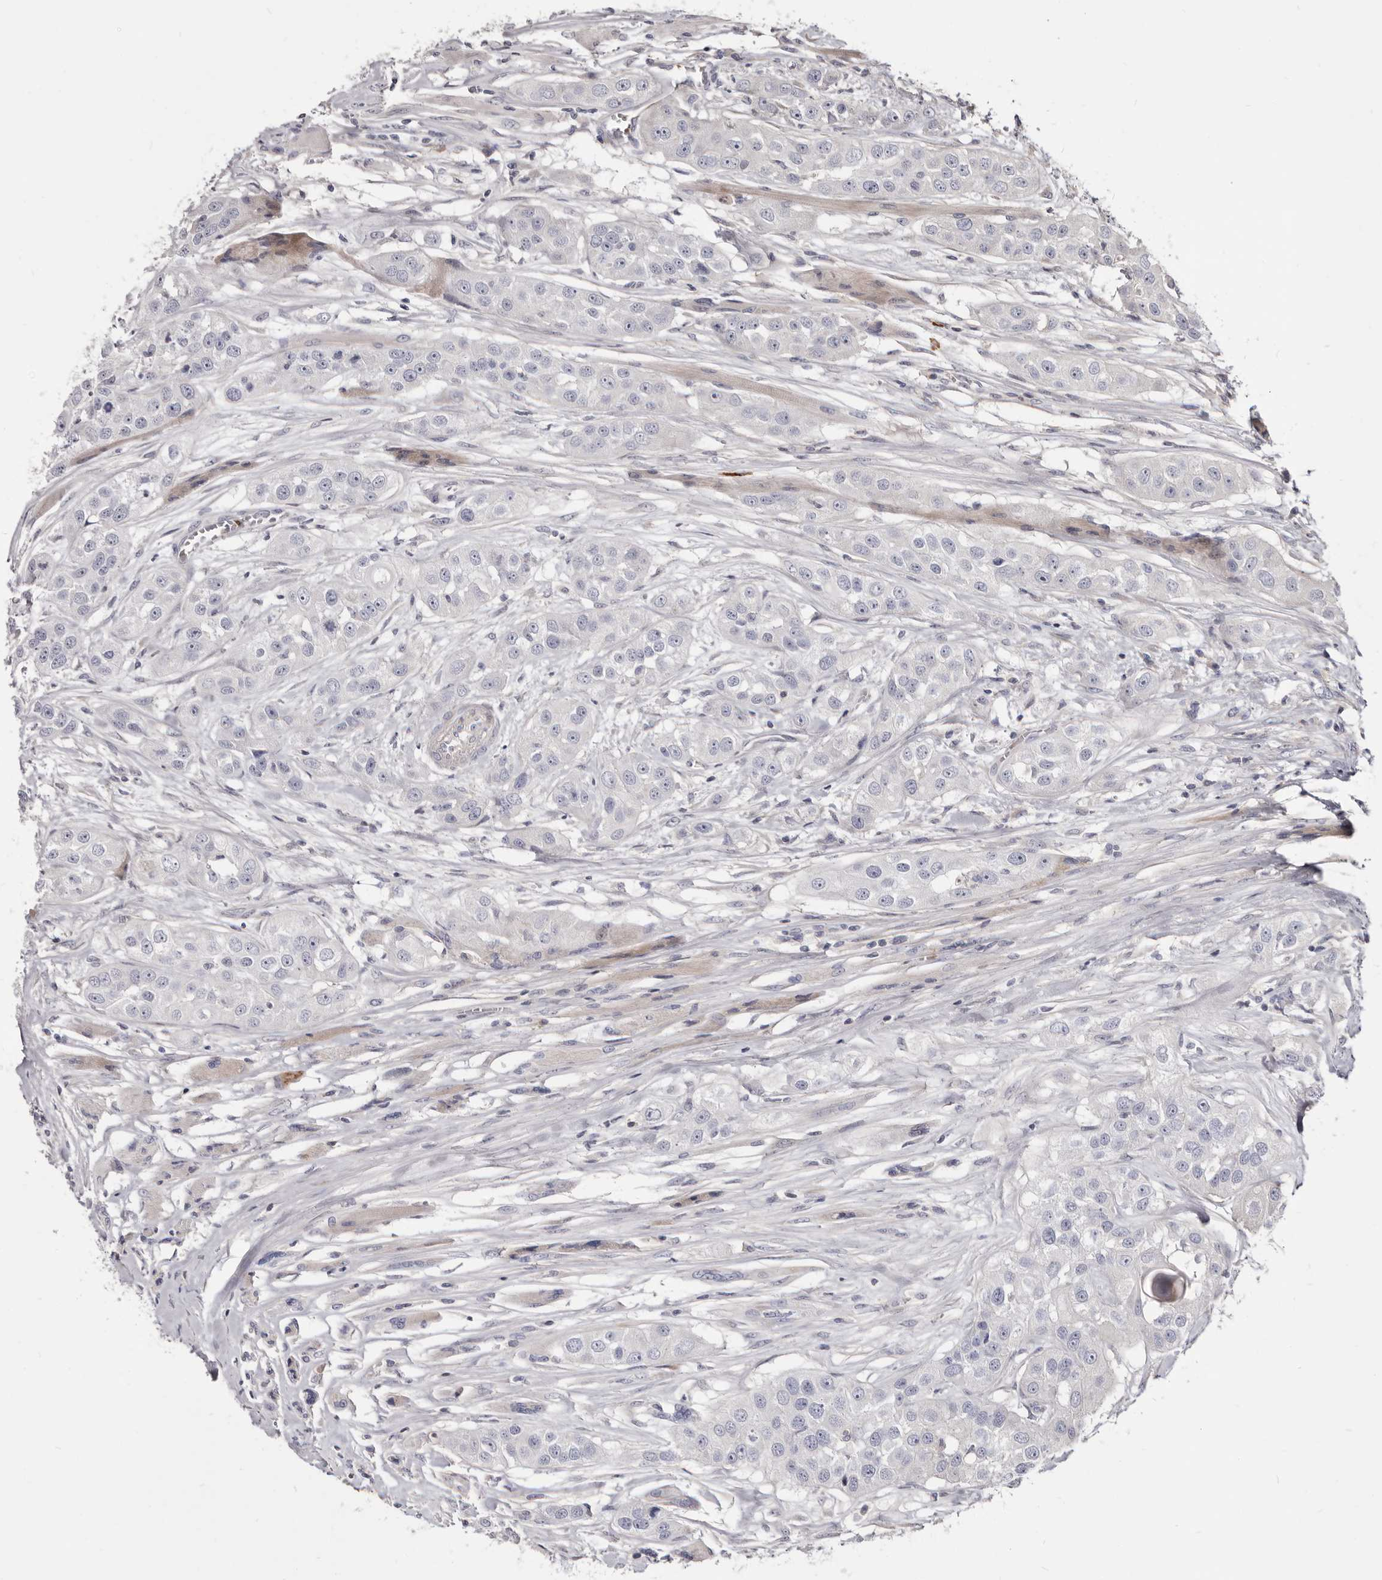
{"staining": {"intensity": "negative", "quantity": "none", "location": "none"}, "tissue": "head and neck cancer", "cell_type": "Tumor cells", "image_type": "cancer", "snomed": [{"axis": "morphology", "description": "Normal tissue, NOS"}, {"axis": "morphology", "description": "Squamous cell carcinoma, NOS"}, {"axis": "topography", "description": "Skeletal muscle"}, {"axis": "topography", "description": "Head-Neck"}], "caption": "Protein analysis of head and neck cancer exhibits no significant staining in tumor cells.", "gene": "FAS", "patient": {"sex": "male", "age": 51}}